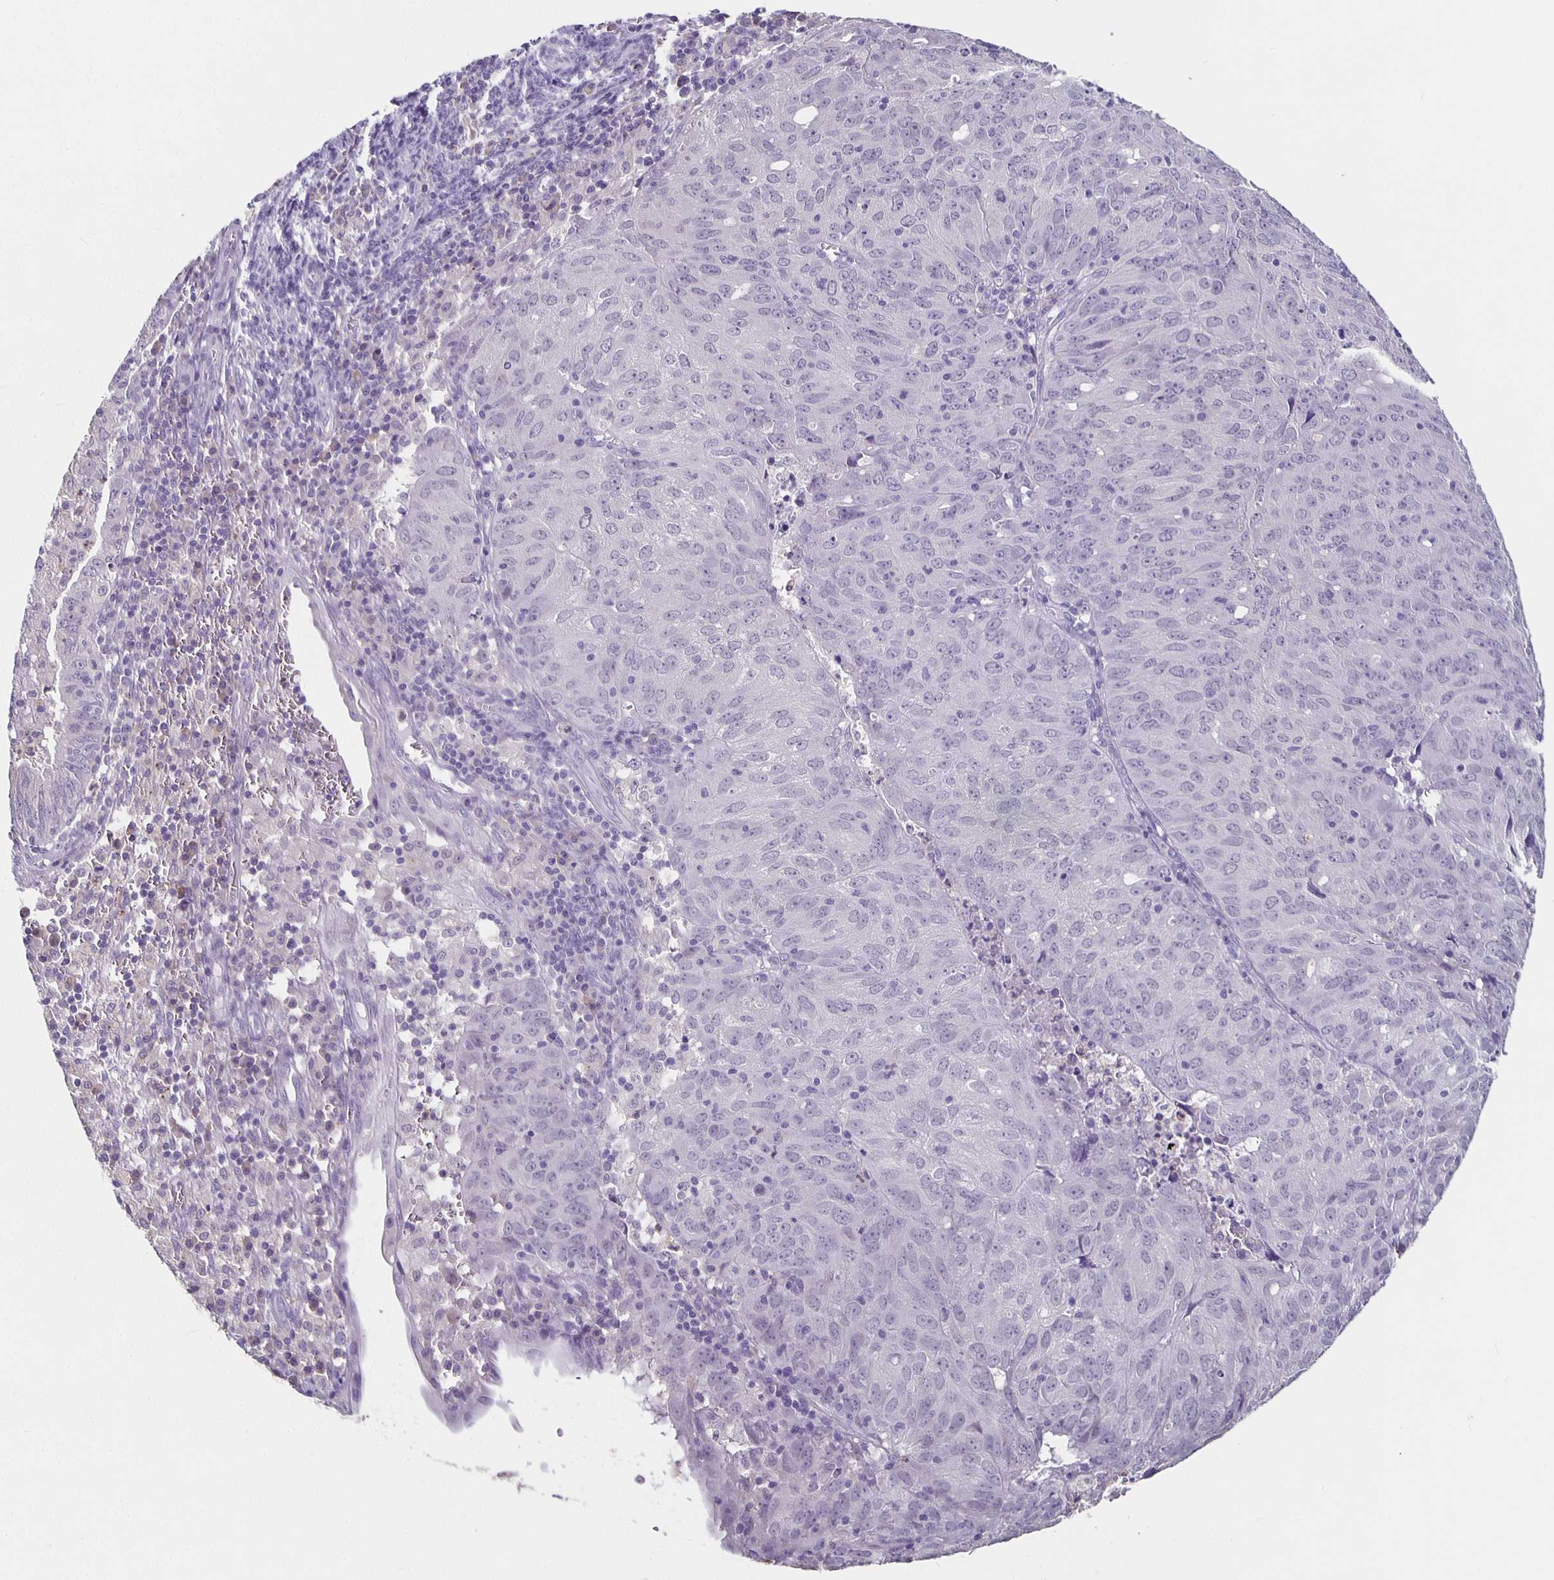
{"staining": {"intensity": "negative", "quantity": "none", "location": "none"}, "tissue": "cervical cancer", "cell_type": "Tumor cells", "image_type": "cancer", "snomed": [{"axis": "morphology", "description": "Adenocarcinoma, NOS"}, {"axis": "topography", "description": "Cervix"}], "caption": "Immunohistochemistry (IHC) histopathology image of human adenocarcinoma (cervical) stained for a protein (brown), which reveals no expression in tumor cells.", "gene": "GPX4", "patient": {"sex": "female", "age": 56}}